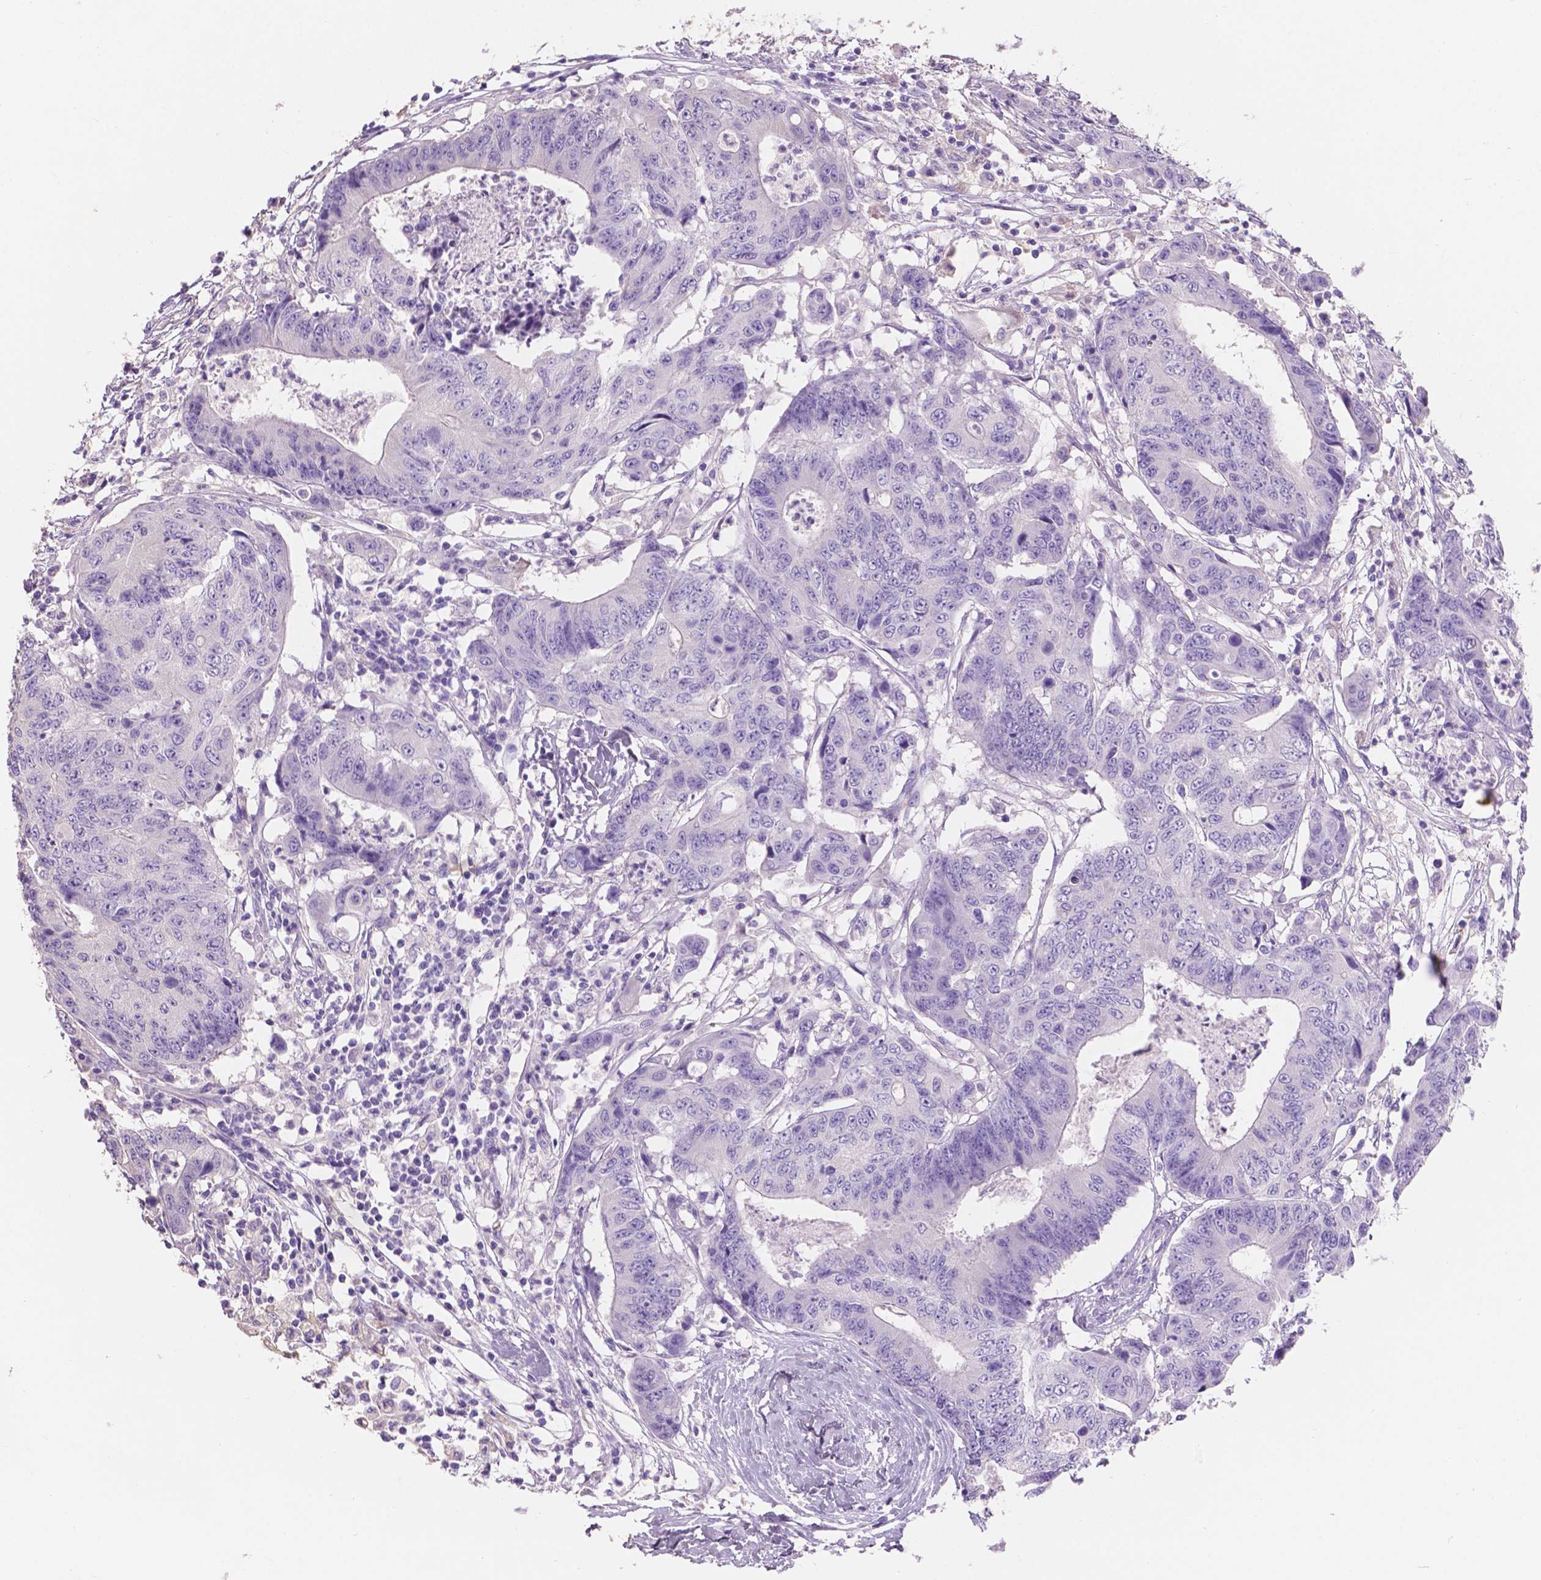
{"staining": {"intensity": "negative", "quantity": "none", "location": "none"}, "tissue": "colorectal cancer", "cell_type": "Tumor cells", "image_type": "cancer", "snomed": [{"axis": "morphology", "description": "Adenocarcinoma, NOS"}, {"axis": "topography", "description": "Colon"}], "caption": "Image shows no protein positivity in tumor cells of colorectal cancer tissue. (DAB IHC, high magnification).", "gene": "SBSN", "patient": {"sex": "female", "age": 48}}